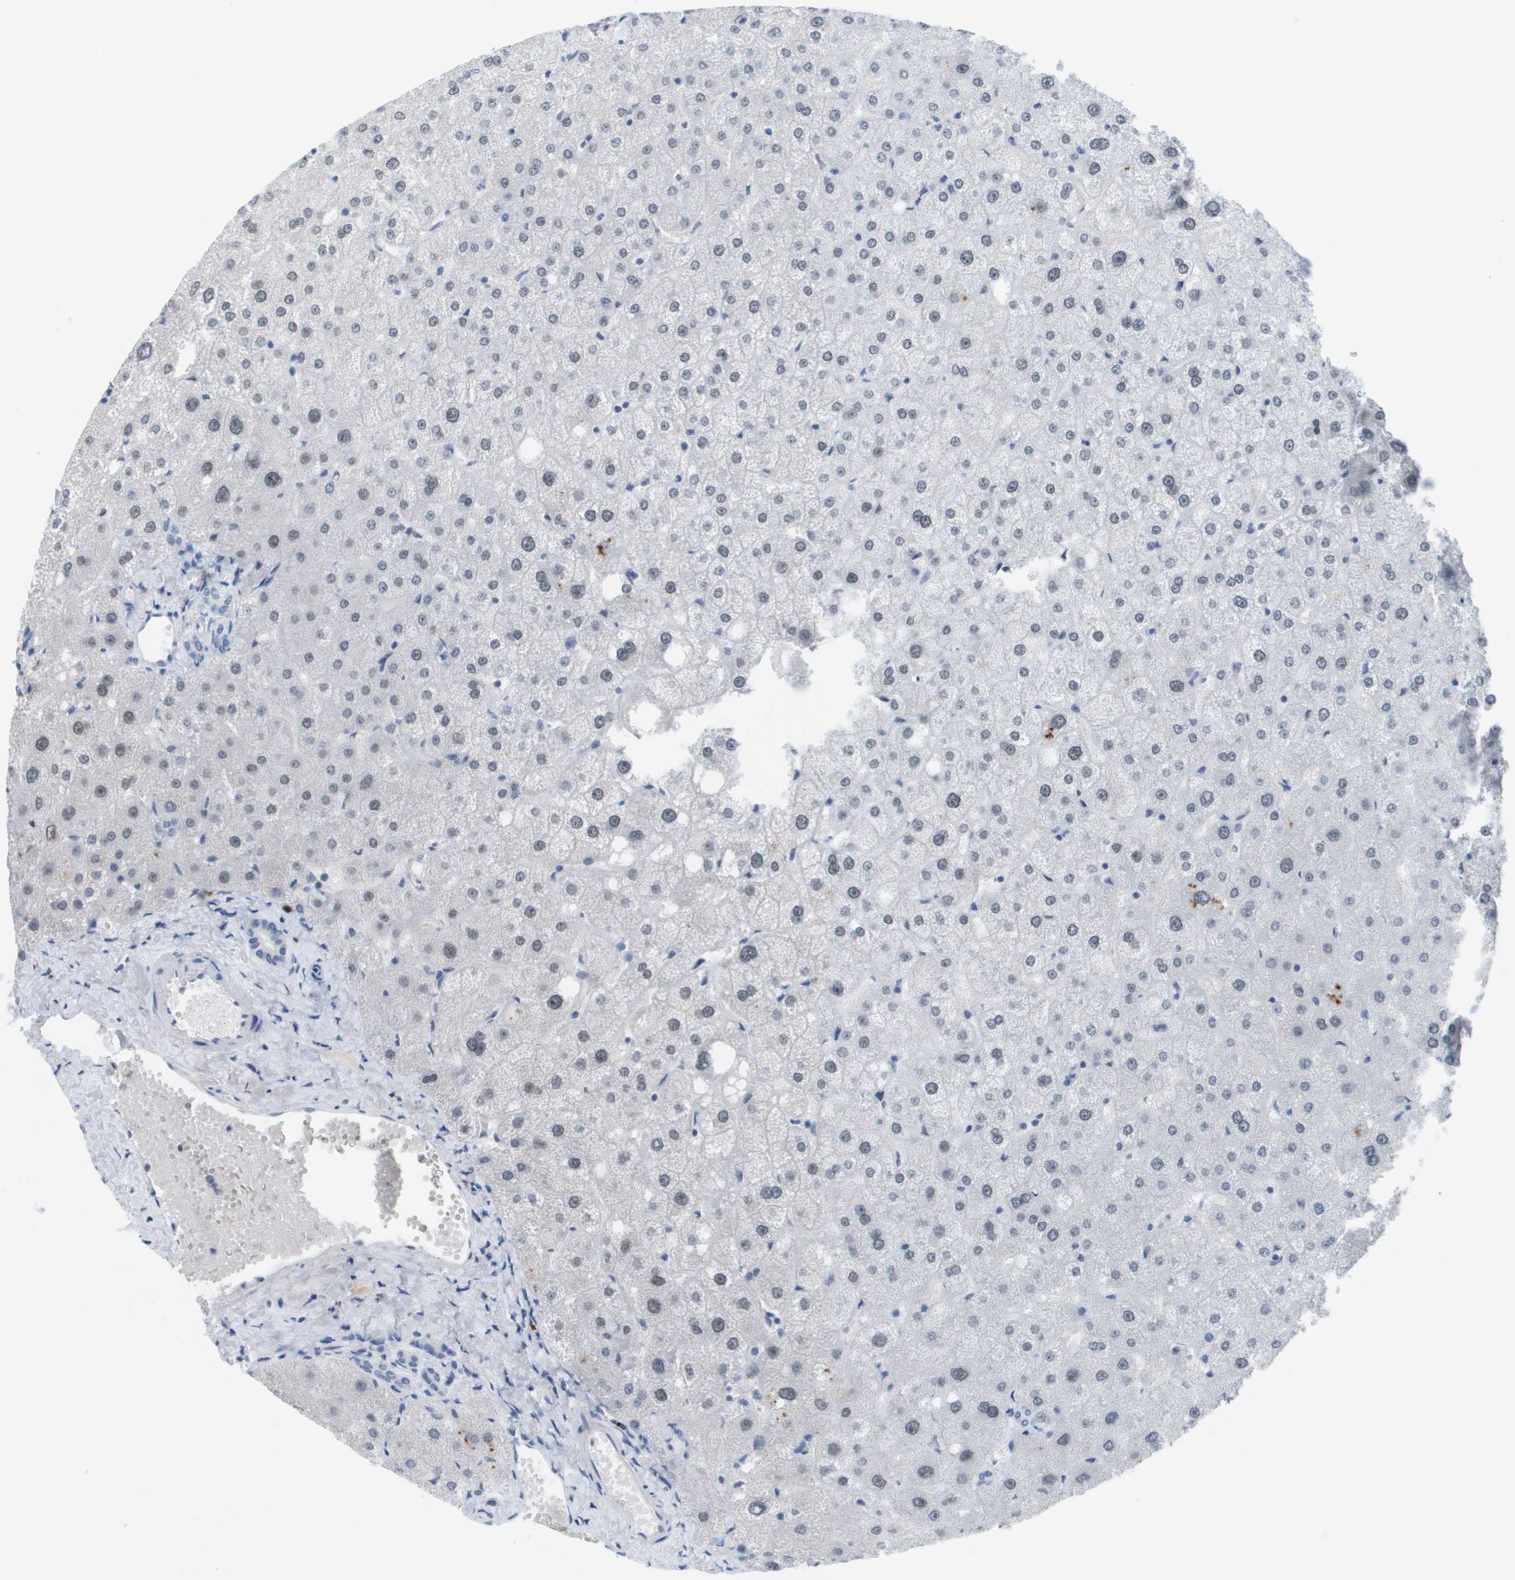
{"staining": {"intensity": "negative", "quantity": "none", "location": "none"}, "tissue": "liver", "cell_type": "Cholangiocytes", "image_type": "normal", "snomed": [{"axis": "morphology", "description": "Normal tissue, NOS"}, {"axis": "topography", "description": "Liver"}], "caption": "A histopathology image of human liver is negative for staining in cholangiocytes. (DAB (3,3'-diaminobenzidine) immunohistochemistry (IHC), high magnification).", "gene": "TP53RK", "patient": {"sex": "male", "age": 73}}